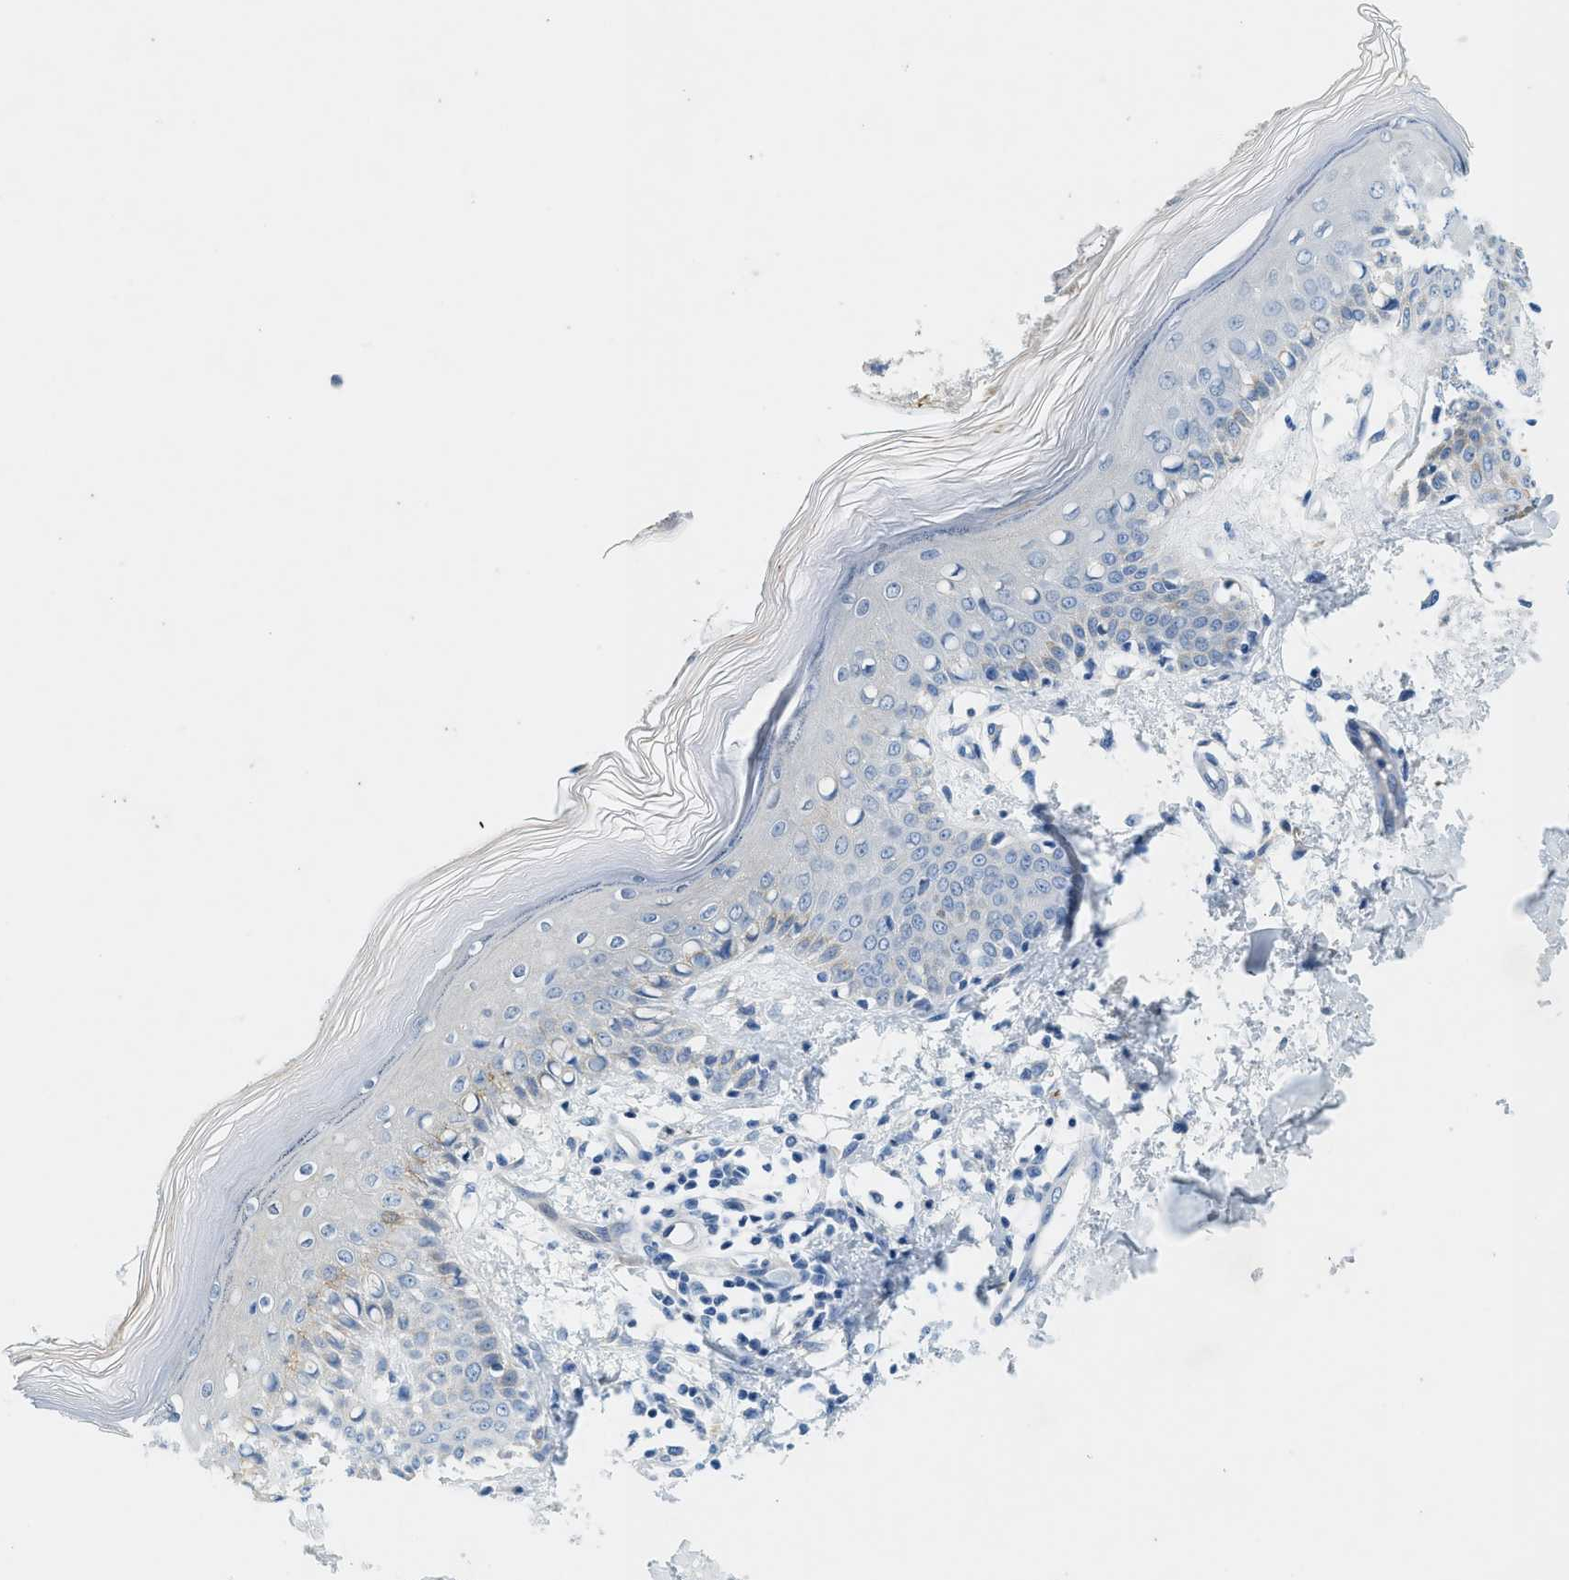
{"staining": {"intensity": "negative", "quantity": "none", "location": "none"}, "tissue": "skin", "cell_type": "Fibroblasts", "image_type": "normal", "snomed": [{"axis": "morphology", "description": "Normal tissue, NOS"}, {"axis": "topography", "description": "Skin"}], "caption": "This is a histopathology image of immunohistochemistry (IHC) staining of normal skin, which shows no positivity in fibroblasts.", "gene": "ZDHHC13", "patient": {"sex": "male", "age": 53}}